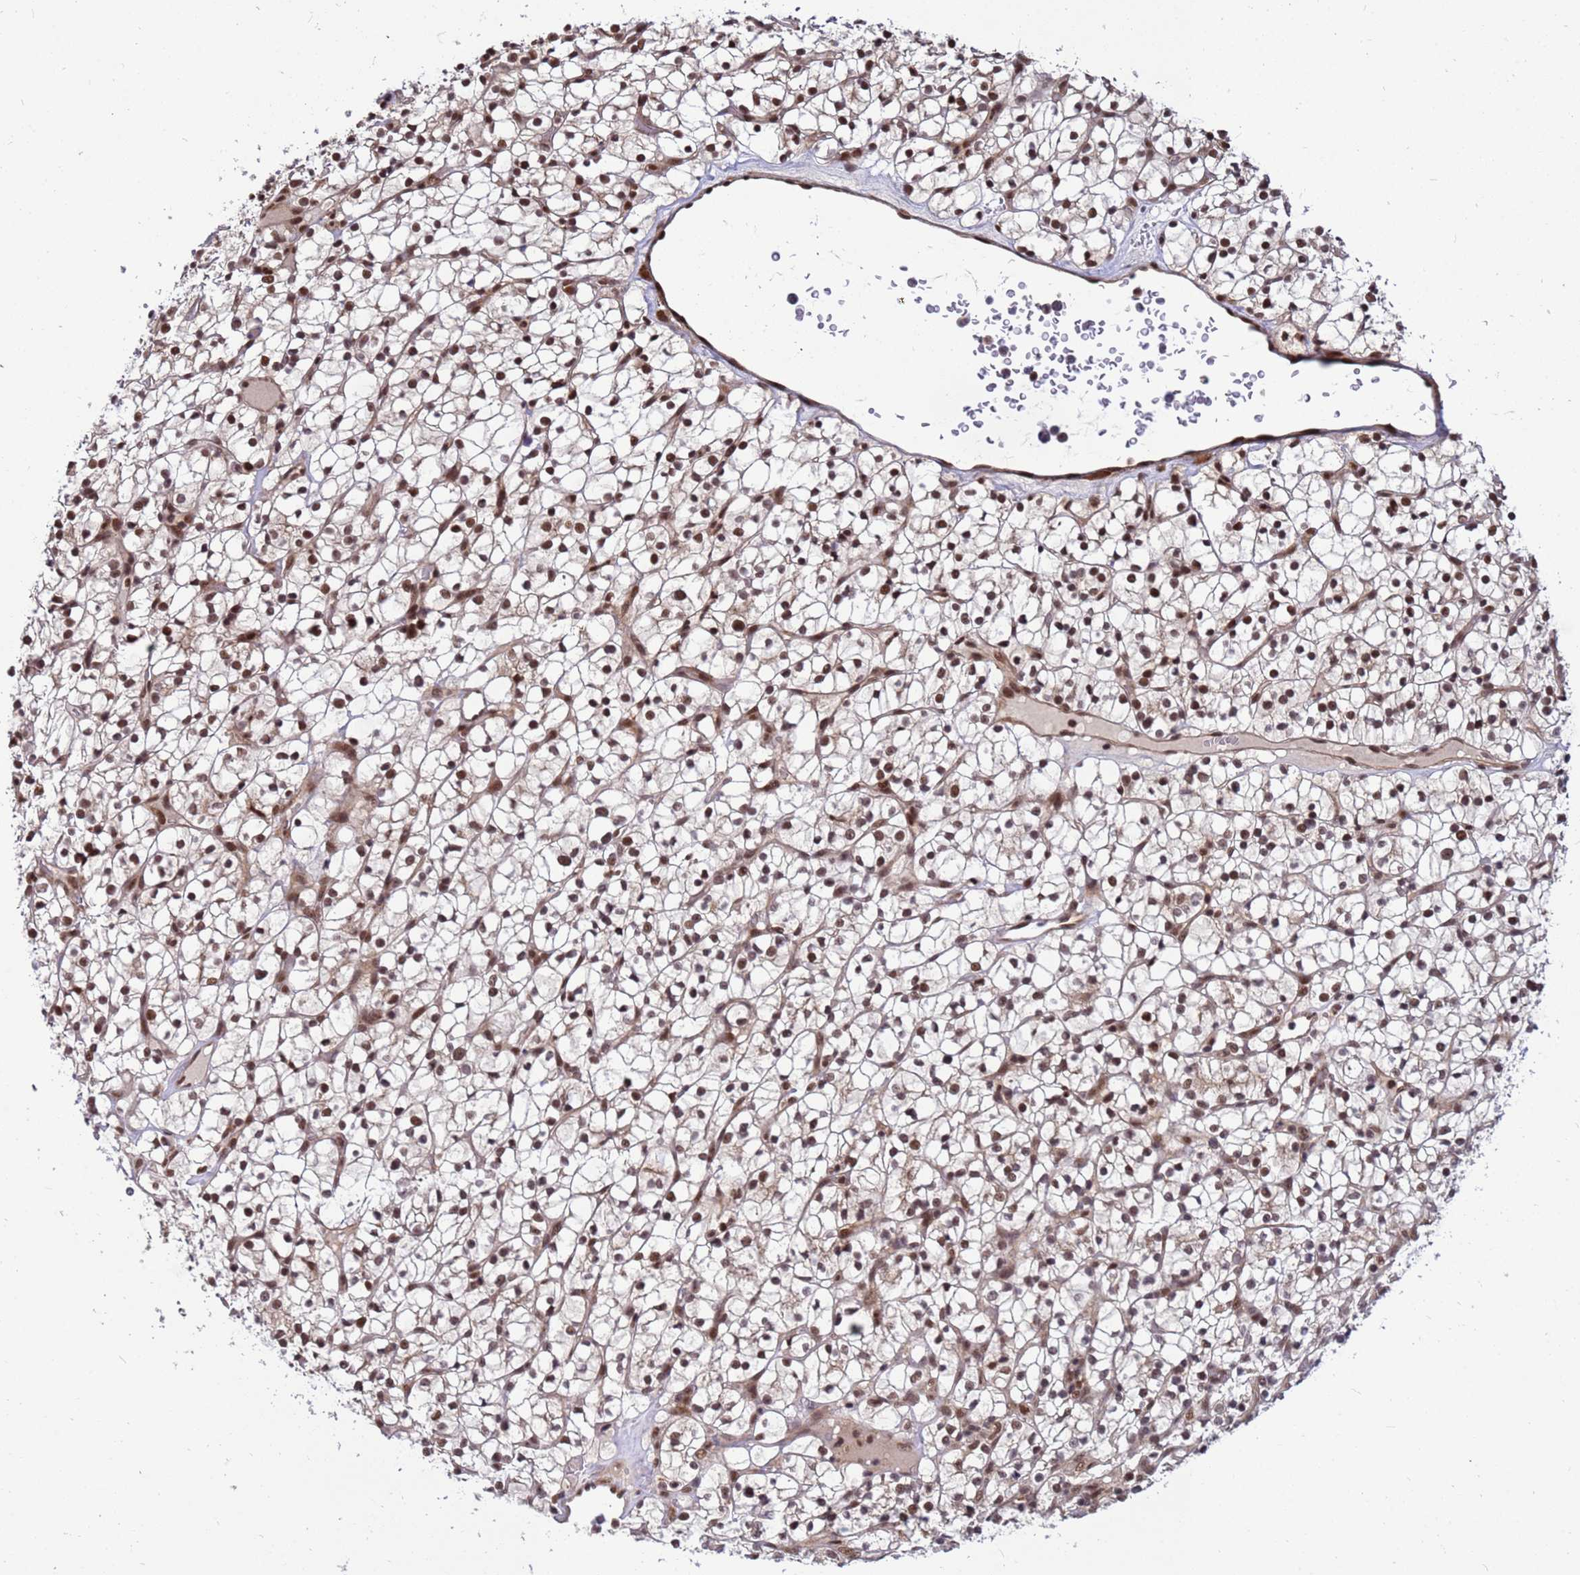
{"staining": {"intensity": "strong", "quantity": "25%-75%", "location": "nuclear"}, "tissue": "renal cancer", "cell_type": "Tumor cells", "image_type": "cancer", "snomed": [{"axis": "morphology", "description": "Adenocarcinoma, NOS"}, {"axis": "topography", "description": "Kidney"}], "caption": "Brown immunohistochemical staining in adenocarcinoma (renal) displays strong nuclear staining in approximately 25%-75% of tumor cells.", "gene": "NCBP2", "patient": {"sex": "female", "age": 64}}